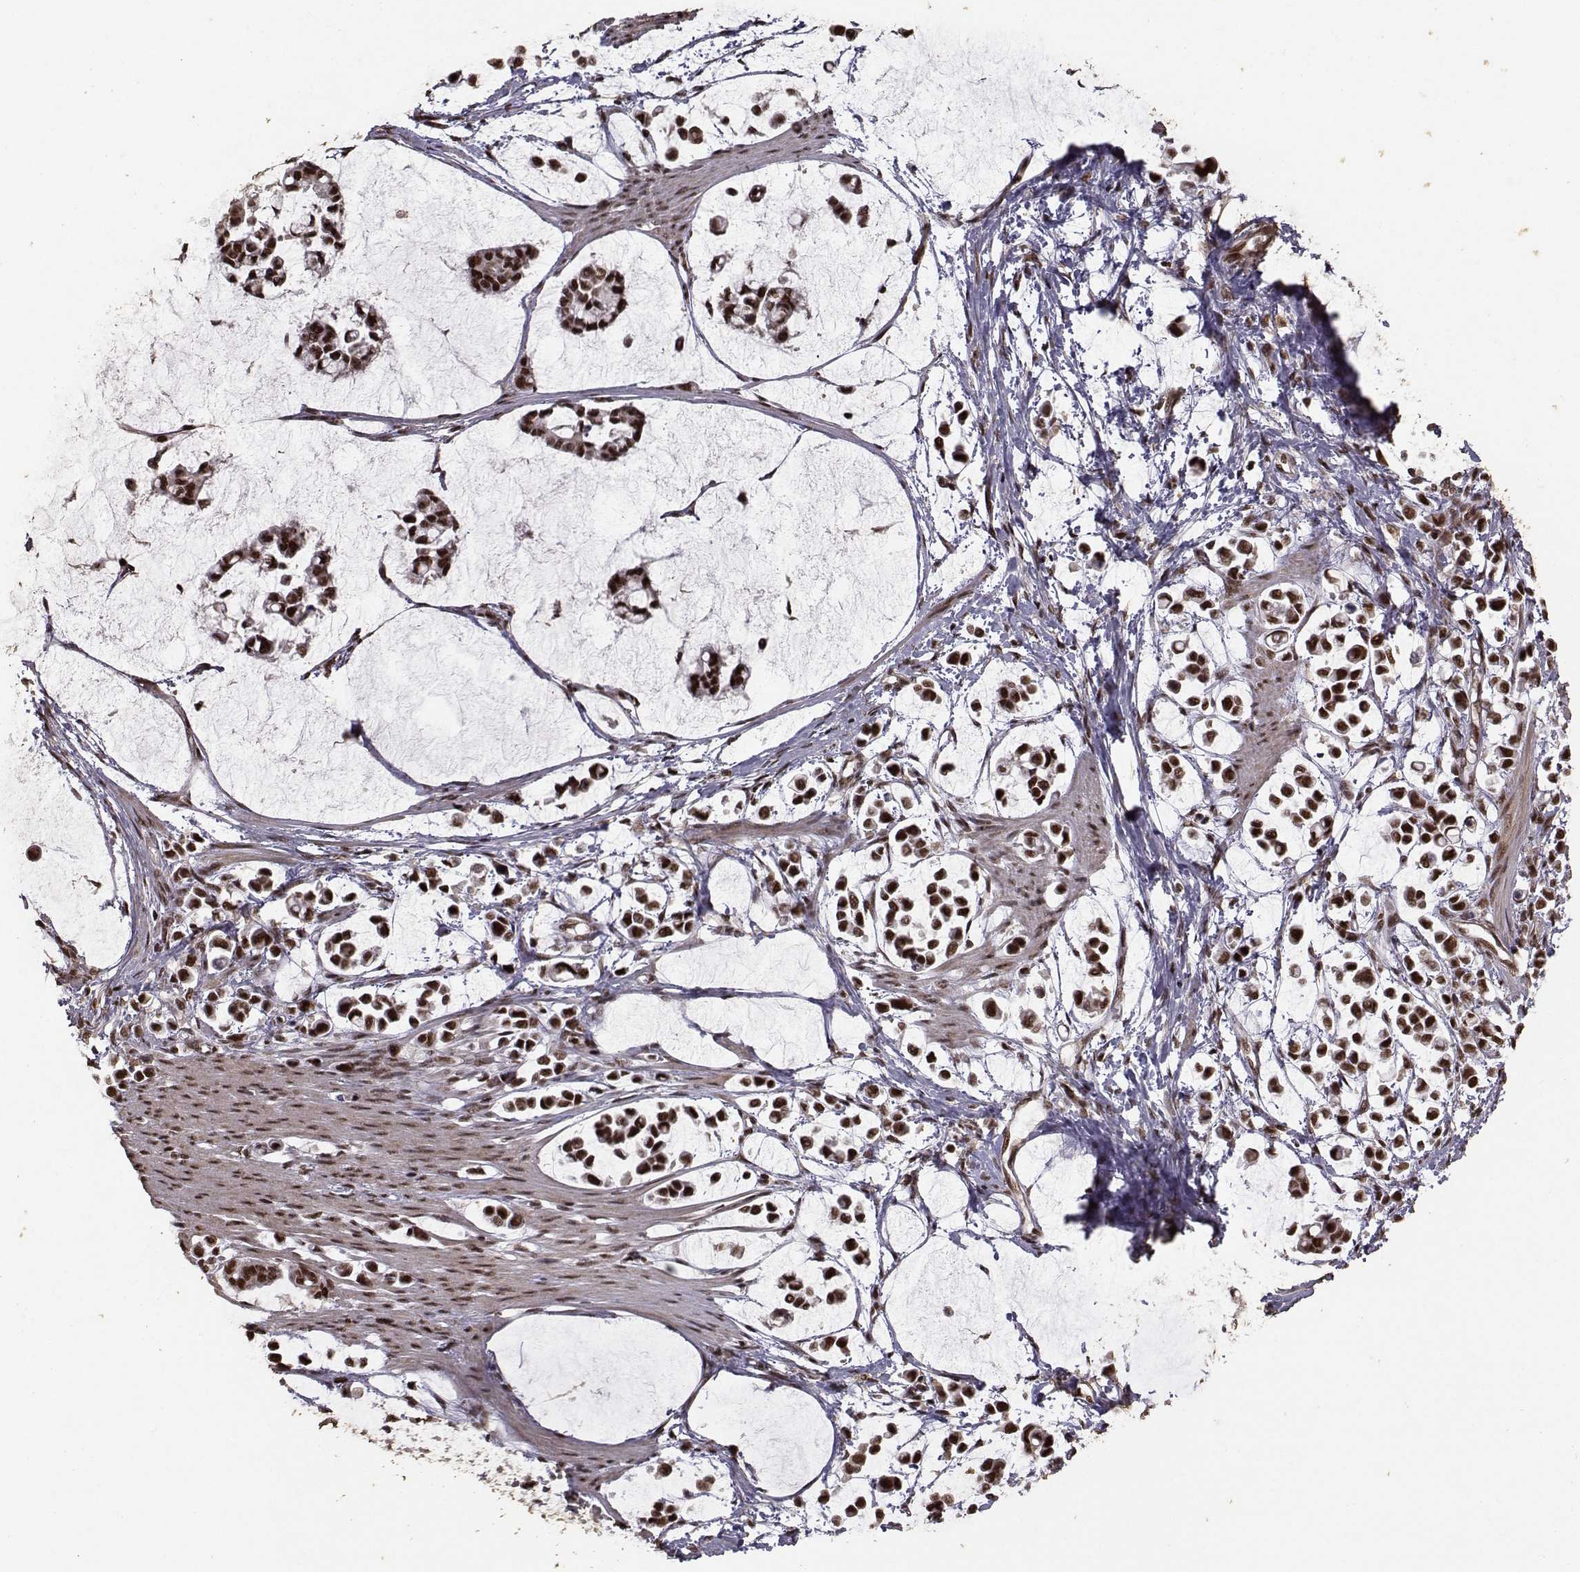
{"staining": {"intensity": "strong", "quantity": ">75%", "location": "cytoplasmic/membranous,nuclear"}, "tissue": "stomach cancer", "cell_type": "Tumor cells", "image_type": "cancer", "snomed": [{"axis": "morphology", "description": "Adenocarcinoma, NOS"}, {"axis": "topography", "description": "Stomach"}], "caption": "An immunohistochemistry micrograph of neoplastic tissue is shown. Protein staining in brown labels strong cytoplasmic/membranous and nuclear positivity in stomach cancer within tumor cells. (IHC, brightfield microscopy, high magnification).", "gene": "SF1", "patient": {"sex": "male", "age": 82}}